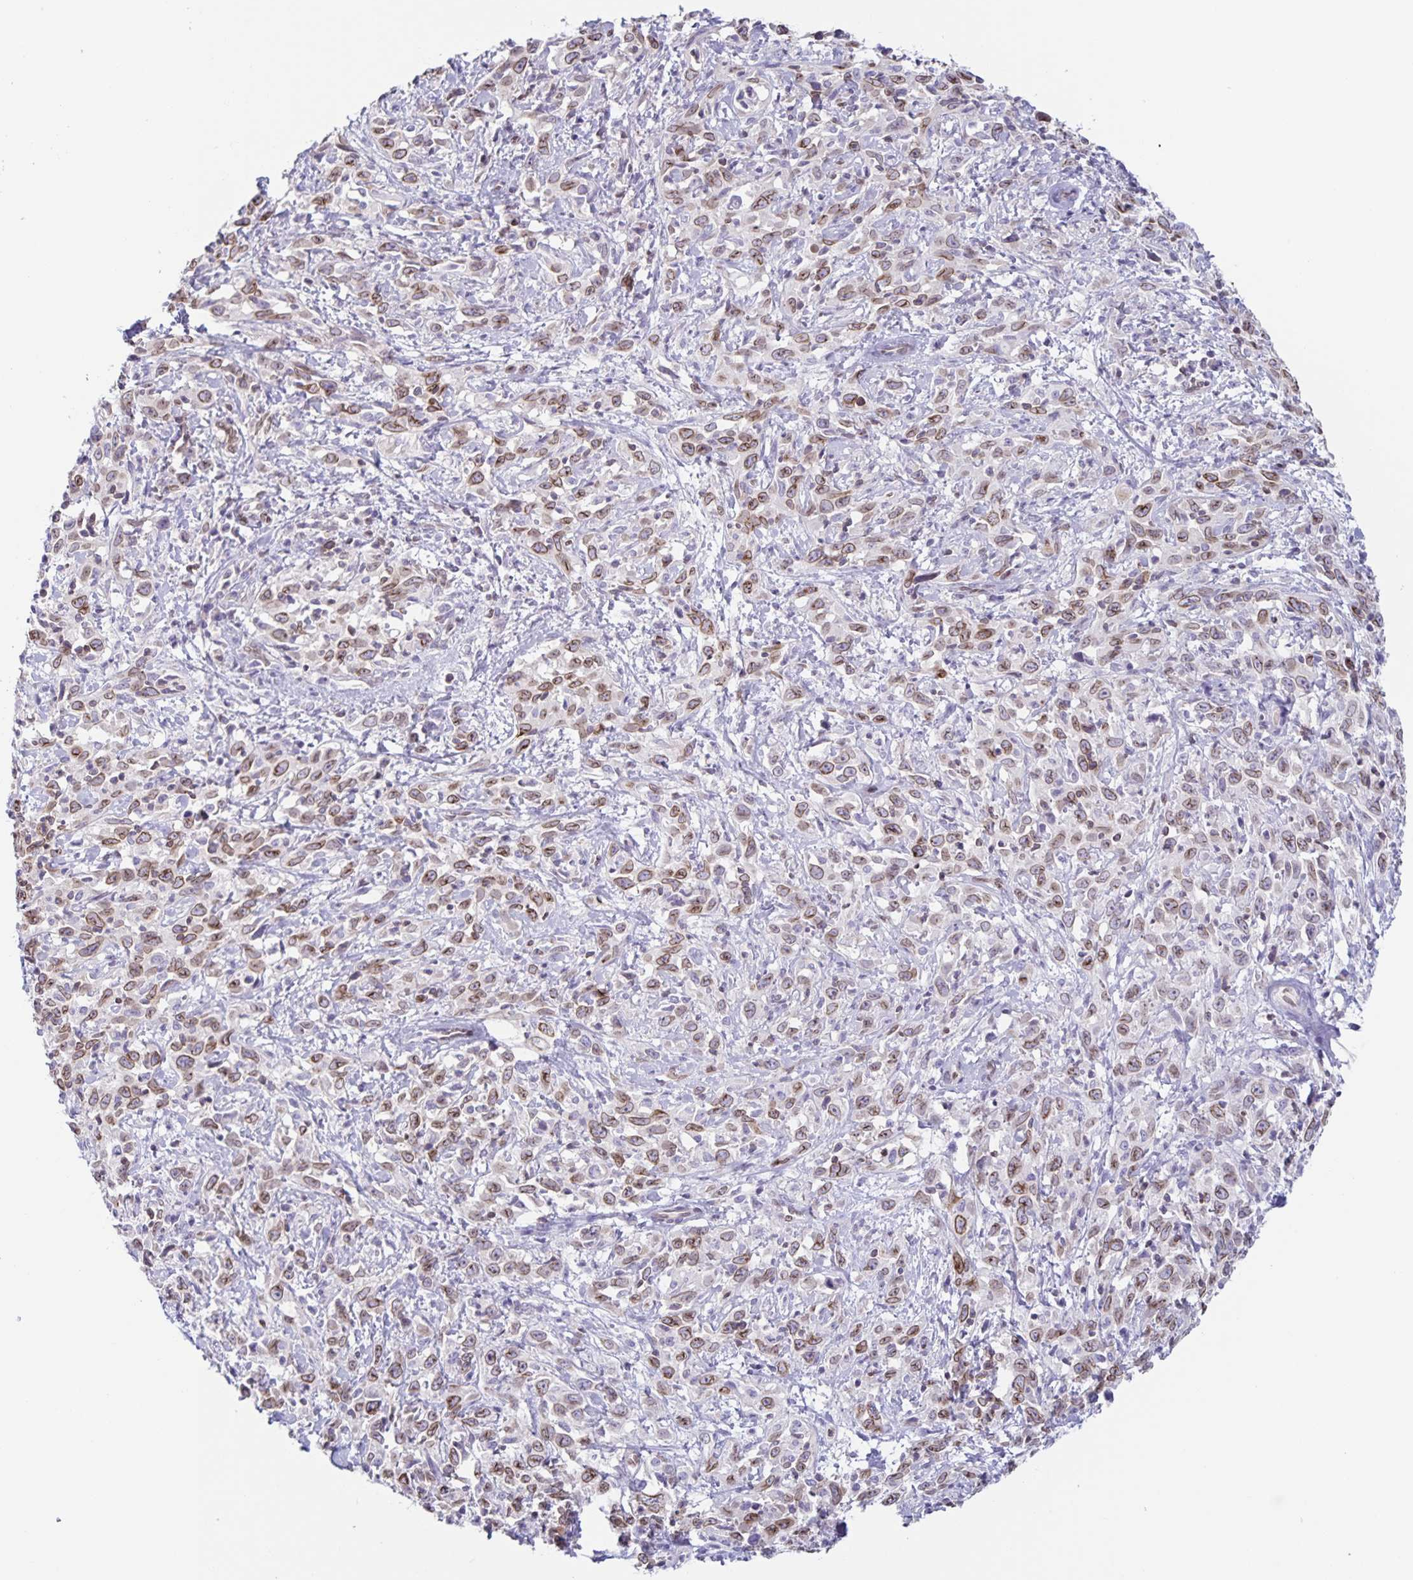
{"staining": {"intensity": "moderate", "quantity": ">75%", "location": "cytoplasmic/membranous,nuclear"}, "tissue": "cervical cancer", "cell_type": "Tumor cells", "image_type": "cancer", "snomed": [{"axis": "morphology", "description": "Adenocarcinoma, NOS"}, {"axis": "topography", "description": "Cervix"}], "caption": "Moderate cytoplasmic/membranous and nuclear expression for a protein is identified in about >75% of tumor cells of cervical adenocarcinoma using IHC.", "gene": "SYNE2", "patient": {"sex": "female", "age": 40}}